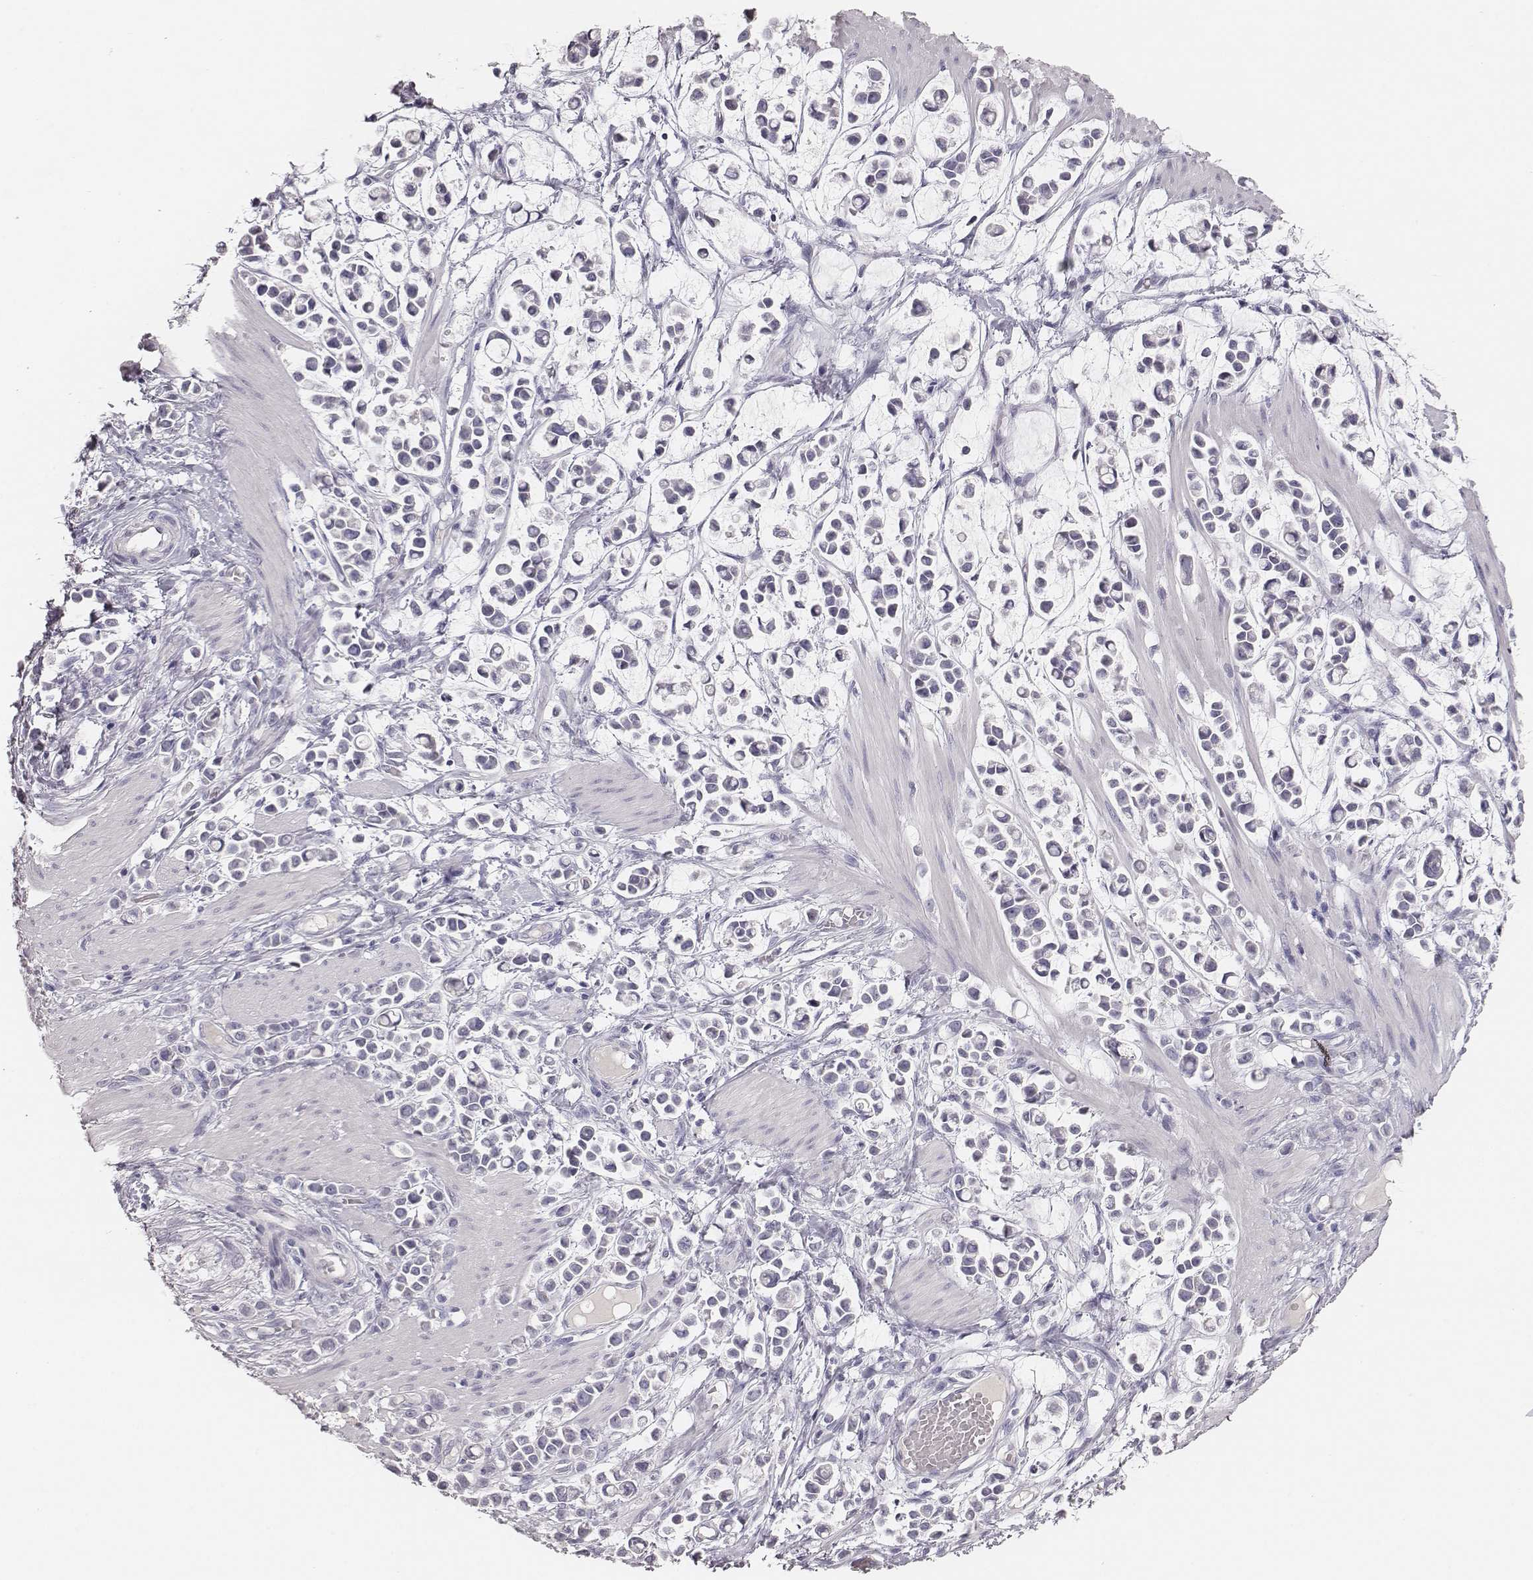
{"staining": {"intensity": "negative", "quantity": "none", "location": "none"}, "tissue": "stomach cancer", "cell_type": "Tumor cells", "image_type": "cancer", "snomed": [{"axis": "morphology", "description": "Adenocarcinoma, NOS"}, {"axis": "topography", "description": "Stomach"}], "caption": "Immunohistochemistry (IHC) micrograph of adenocarcinoma (stomach) stained for a protein (brown), which displays no staining in tumor cells.", "gene": "MYH6", "patient": {"sex": "male", "age": 82}}